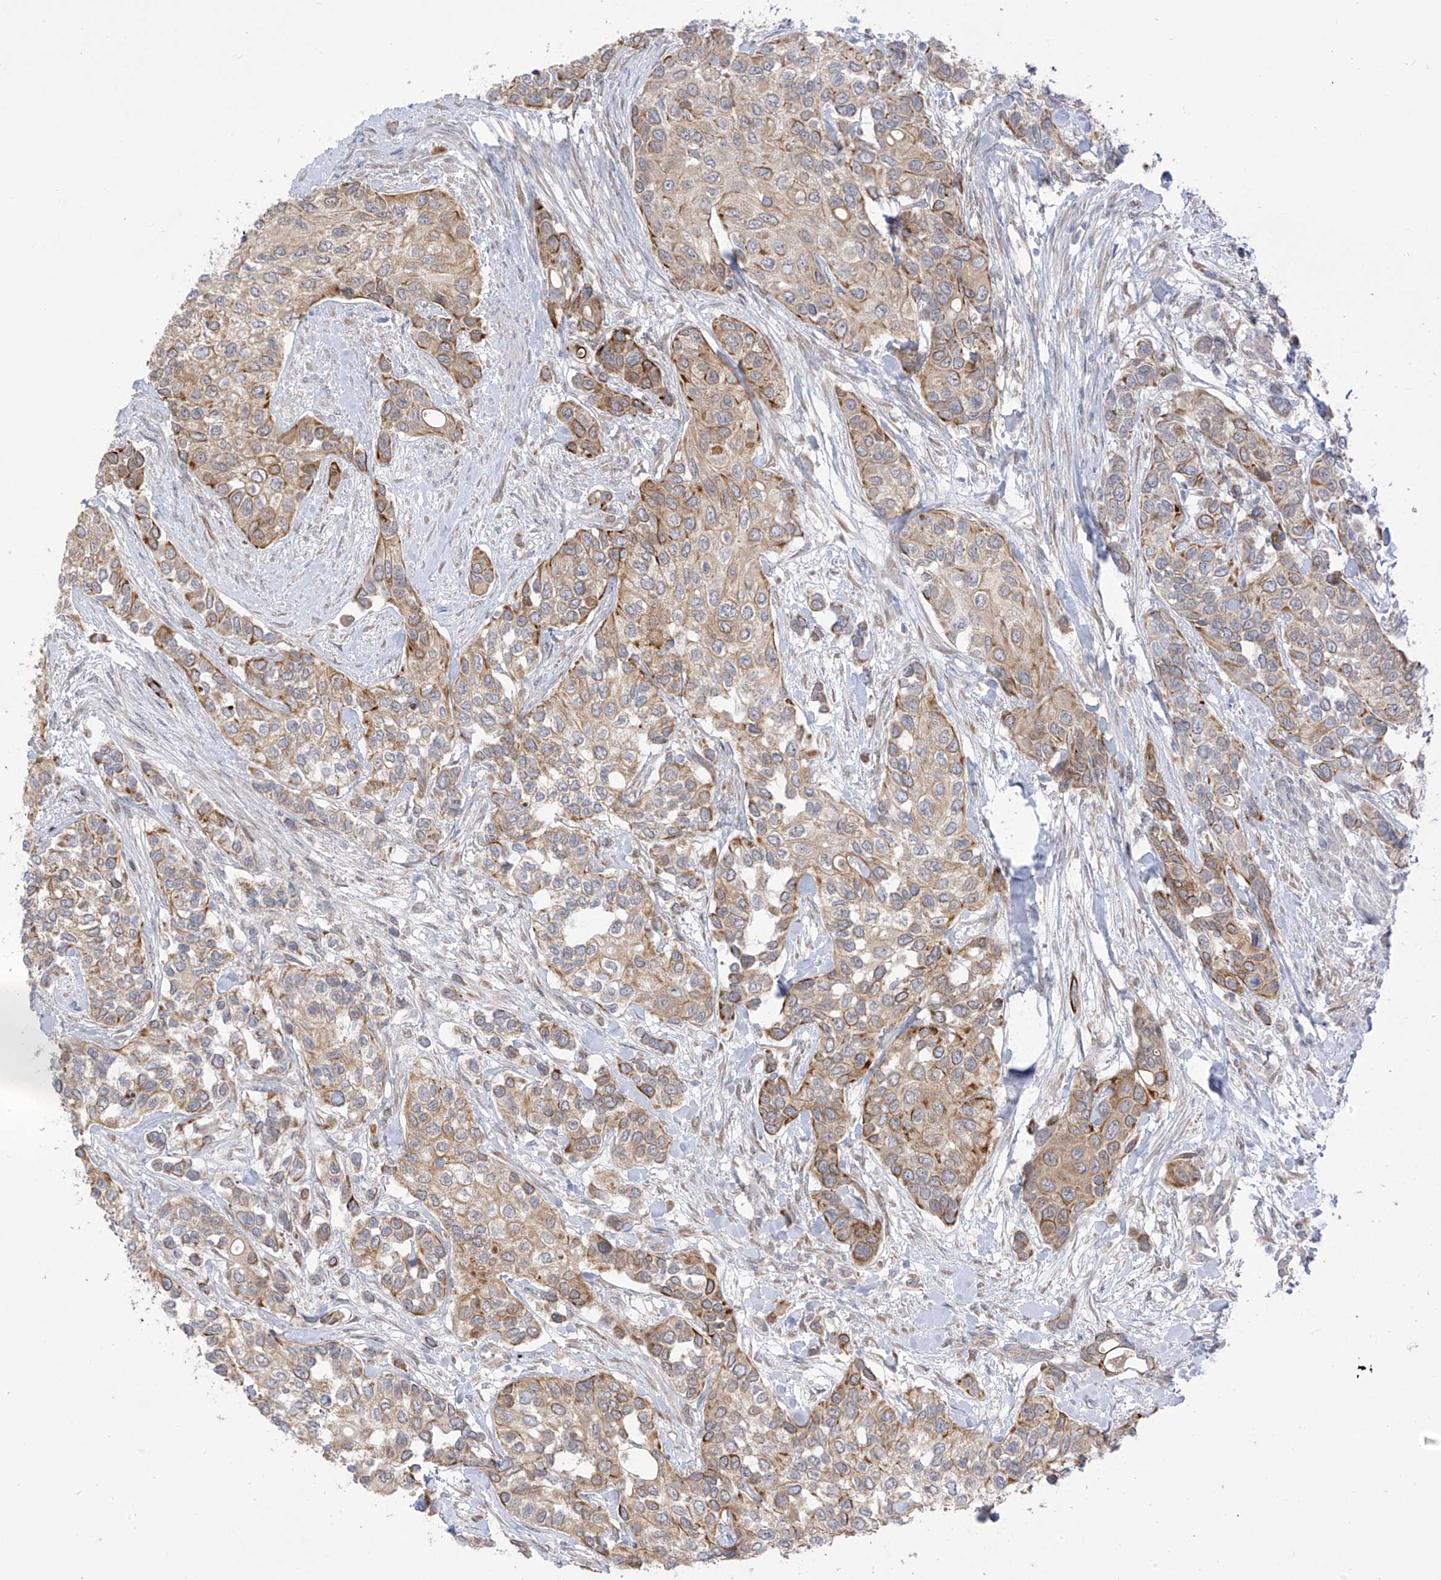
{"staining": {"intensity": "moderate", "quantity": ">75%", "location": "cytoplasmic/membranous"}, "tissue": "urothelial cancer", "cell_type": "Tumor cells", "image_type": "cancer", "snomed": [{"axis": "morphology", "description": "Normal tissue, NOS"}, {"axis": "morphology", "description": "Urothelial carcinoma, High grade"}, {"axis": "topography", "description": "Vascular tissue"}, {"axis": "topography", "description": "Urinary bladder"}], "caption": "Human high-grade urothelial carcinoma stained with a protein marker demonstrates moderate staining in tumor cells.", "gene": "EIPR1", "patient": {"sex": "female", "age": 56}}